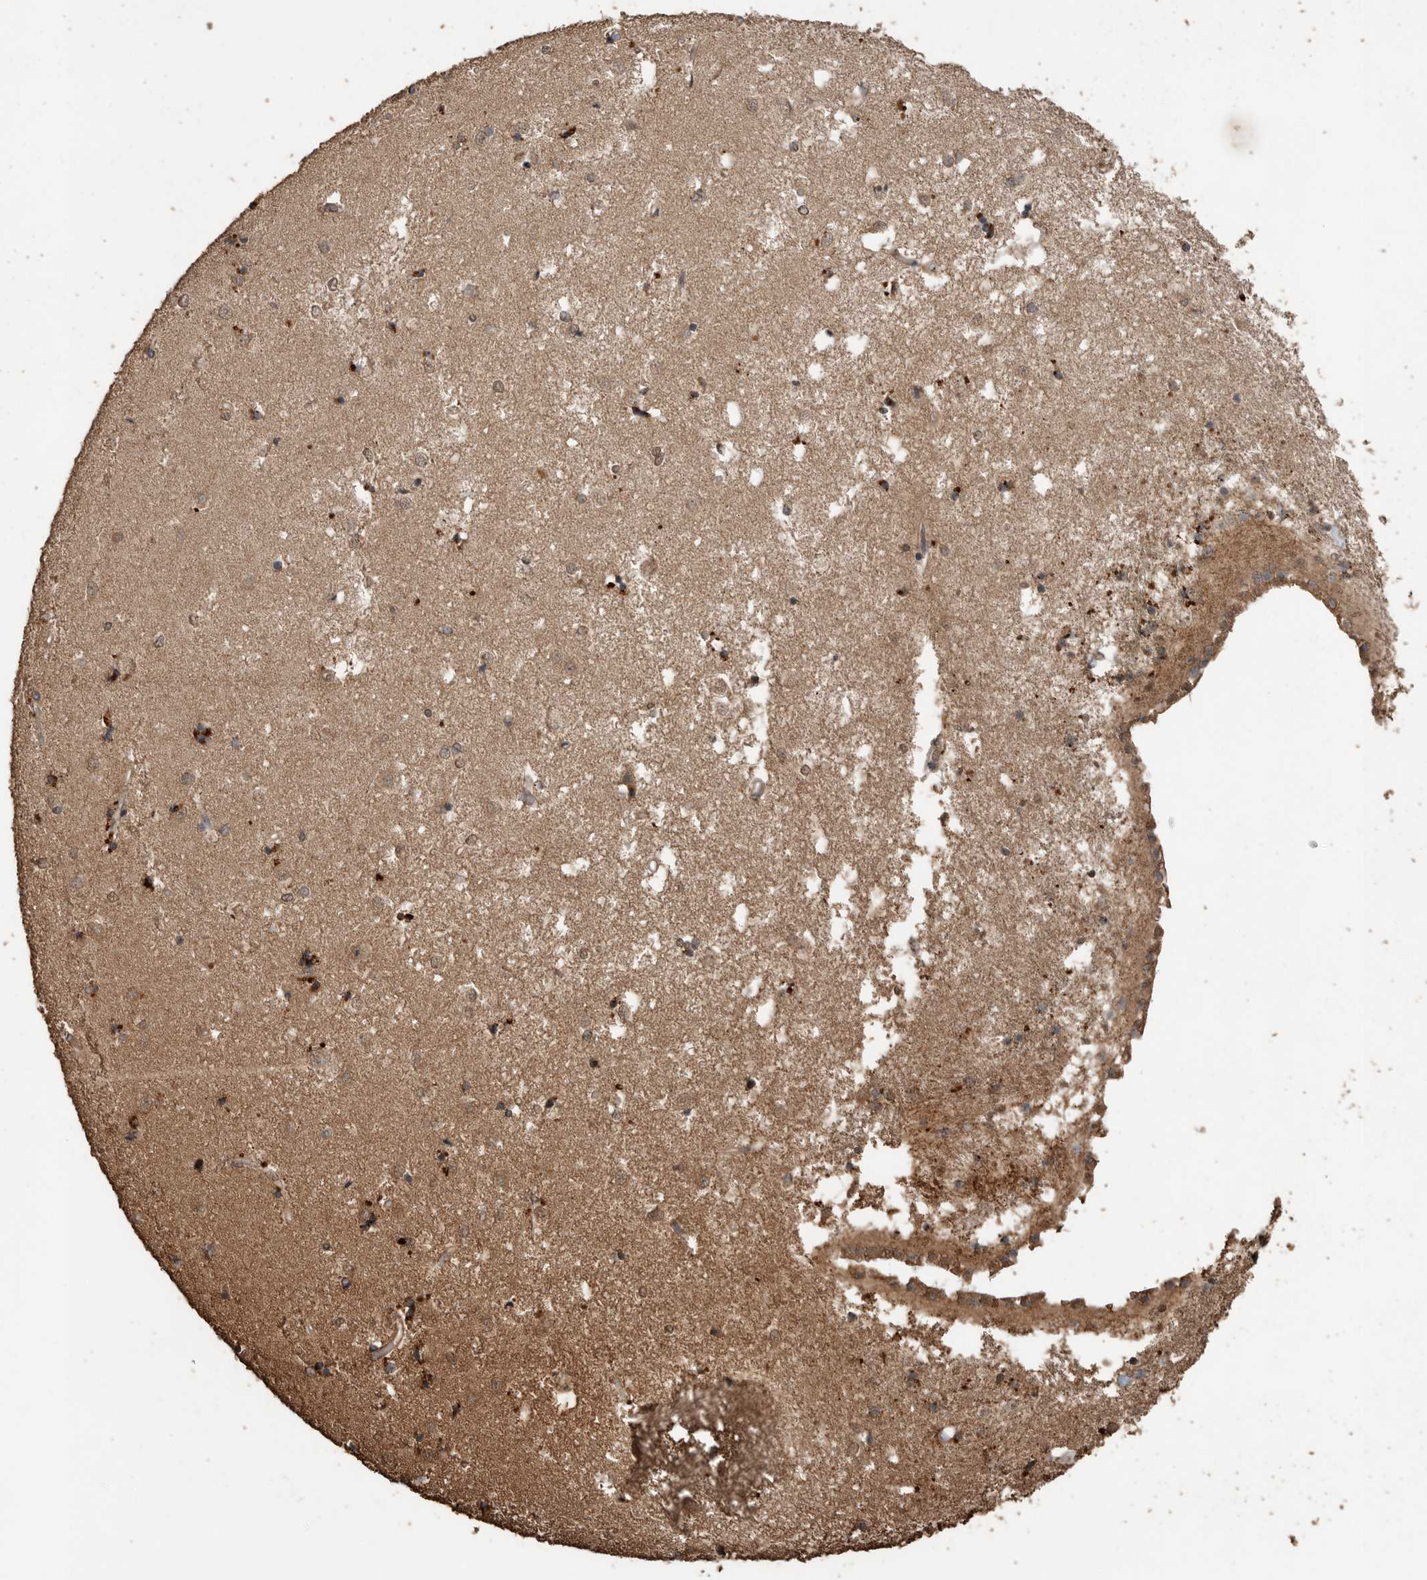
{"staining": {"intensity": "strong", "quantity": ">75%", "location": "cytoplasmic/membranous"}, "tissue": "caudate", "cell_type": "Glial cells", "image_type": "normal", "snomed": [{"axis": "morphology", "description": "Normal tissue, NOS"}, {"axis": "topography", "description": "Lateral ventricle wall"}], "caption": "This micrograph demonstrates normal caudate stained with immunohistochemistry (IHC) to label a protein in brown. The cytoplasmic/membranous of glial cells show strong positivity for the protein. Nuclei are counter-stained blue.", "gene": "BLZF1", "patient": {"sex": "male", "age": 45}}